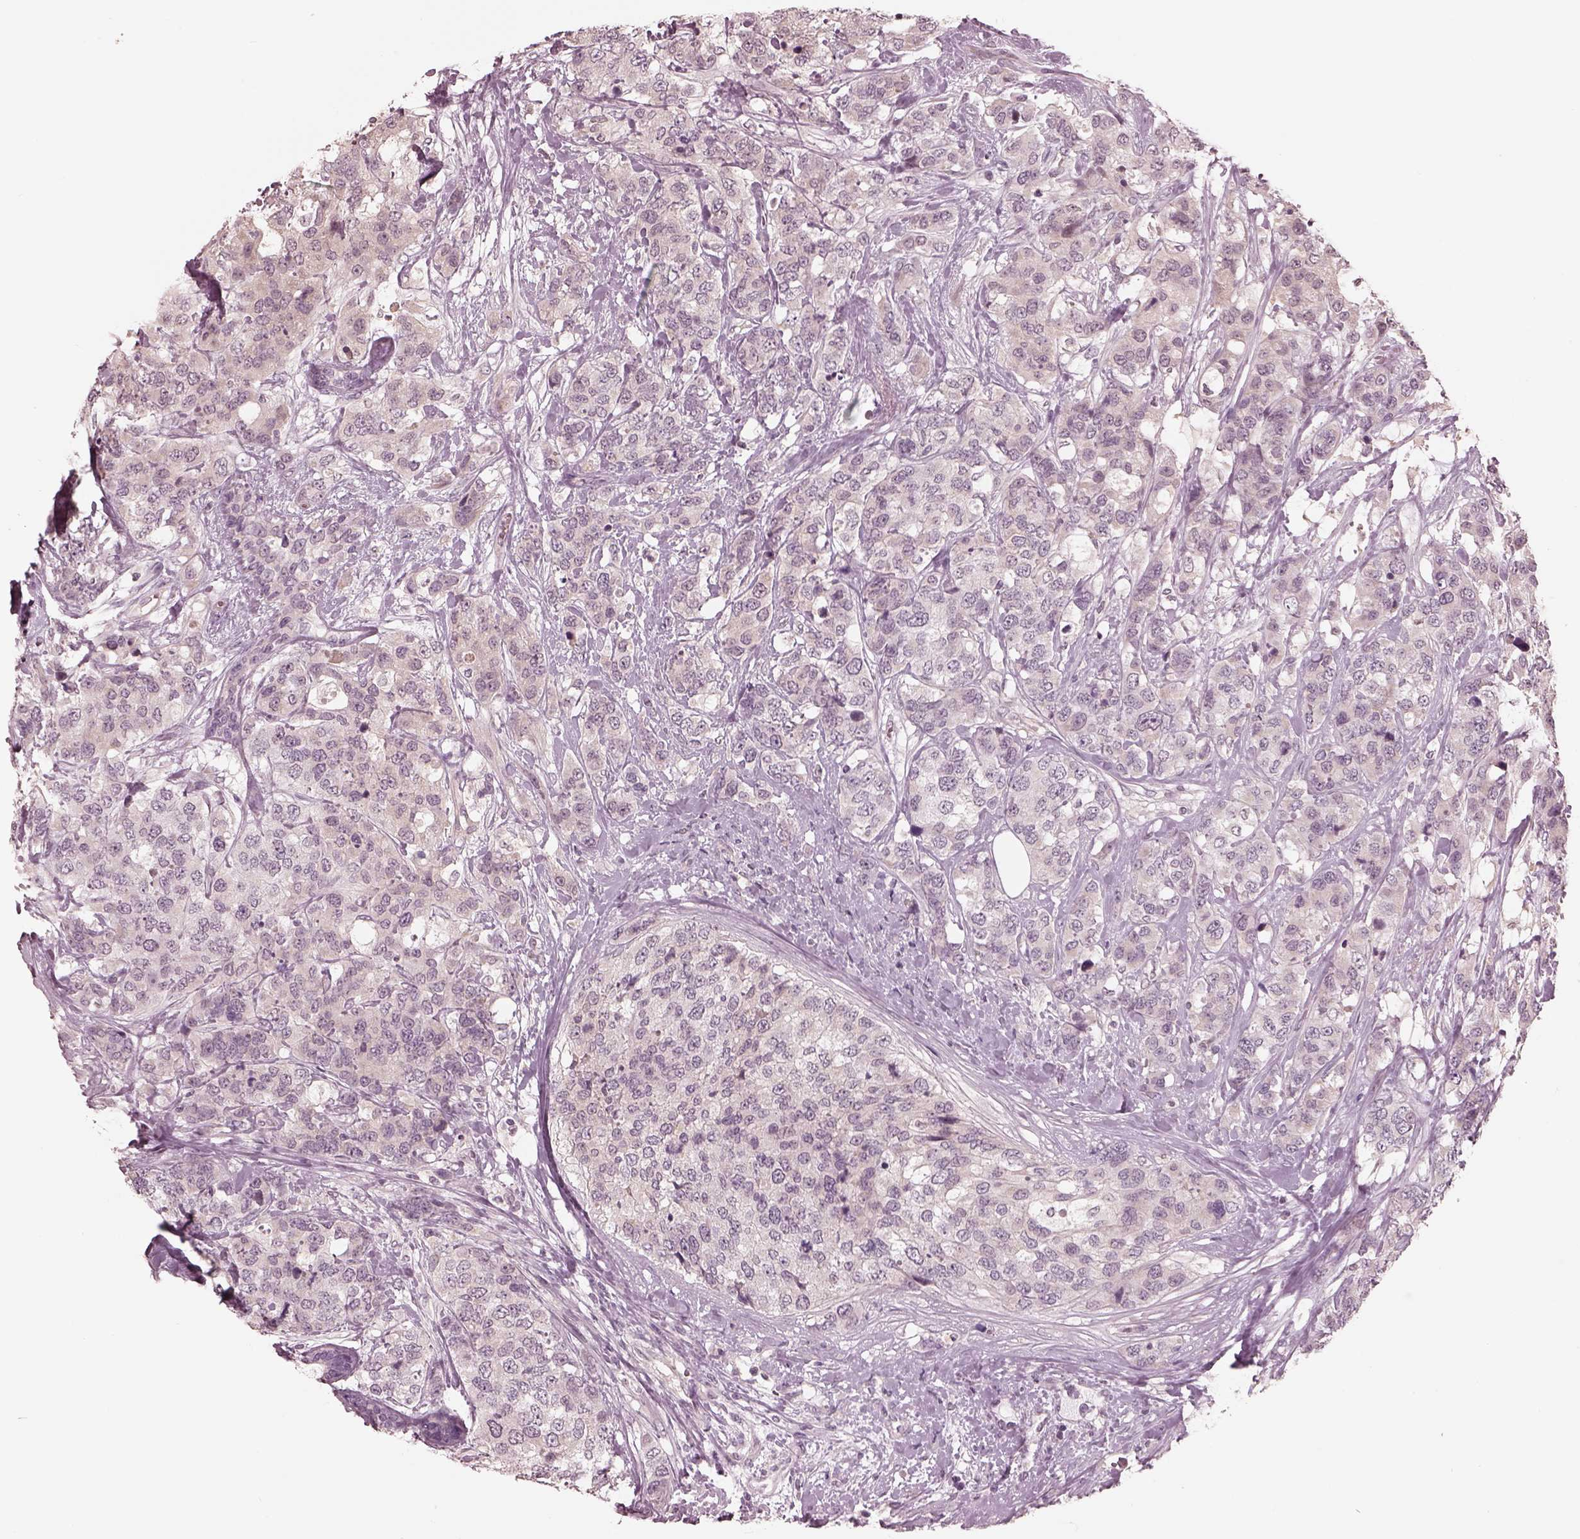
{"staining": {"intensity": "negative", "quantity": "none", "location": "none"}, "tissue": "breast cancer", "cell_type": "Tumor cells", "image_type": "cancer", "snomed": [{"axis": "morphology", "description": "Lobular carcinoma"}, {"axis": "topography", "description": "Breast"}], "caption": "This is a micrograph of immunohistochemistry (IHC) staining of breast cancer, which shows no staining in tumor cells.", "gene": "IQCG", "patient": {"sex": "female", "age": 59}}